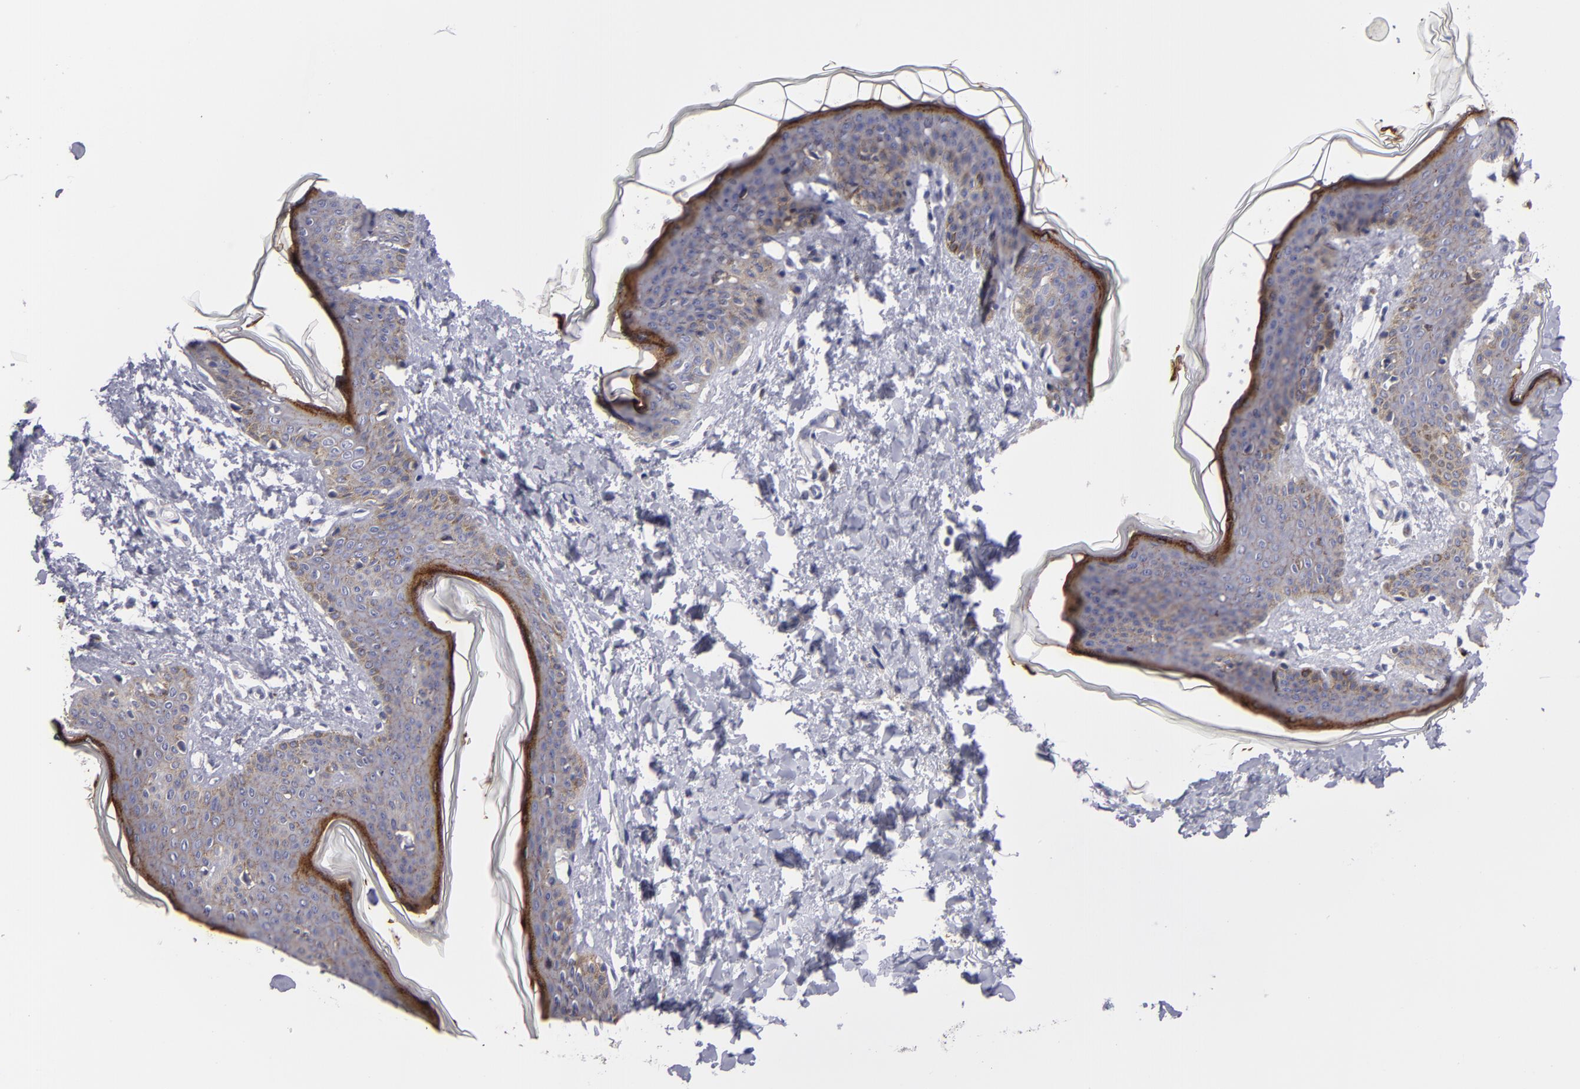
{"staining": {"intensity": "negative", "quantity": "none", "location": "none"}, "tissue": "skin", "cell_type": "Fibroblasts", "image_type": "normal", "snomed": [{"axis": "morphology", "description": "Normal tissue, NOS"}, {"axis": "topography", "description": "Skin"}], "caption": "Immunohistochemistry (IHC) histopathology image of unremarkable skin stained for a protein (brown), which demonstrates no positivity in fibroblasts.", "gene": "CTNNB1", "patient": {"sex": "female", "age": 17}}